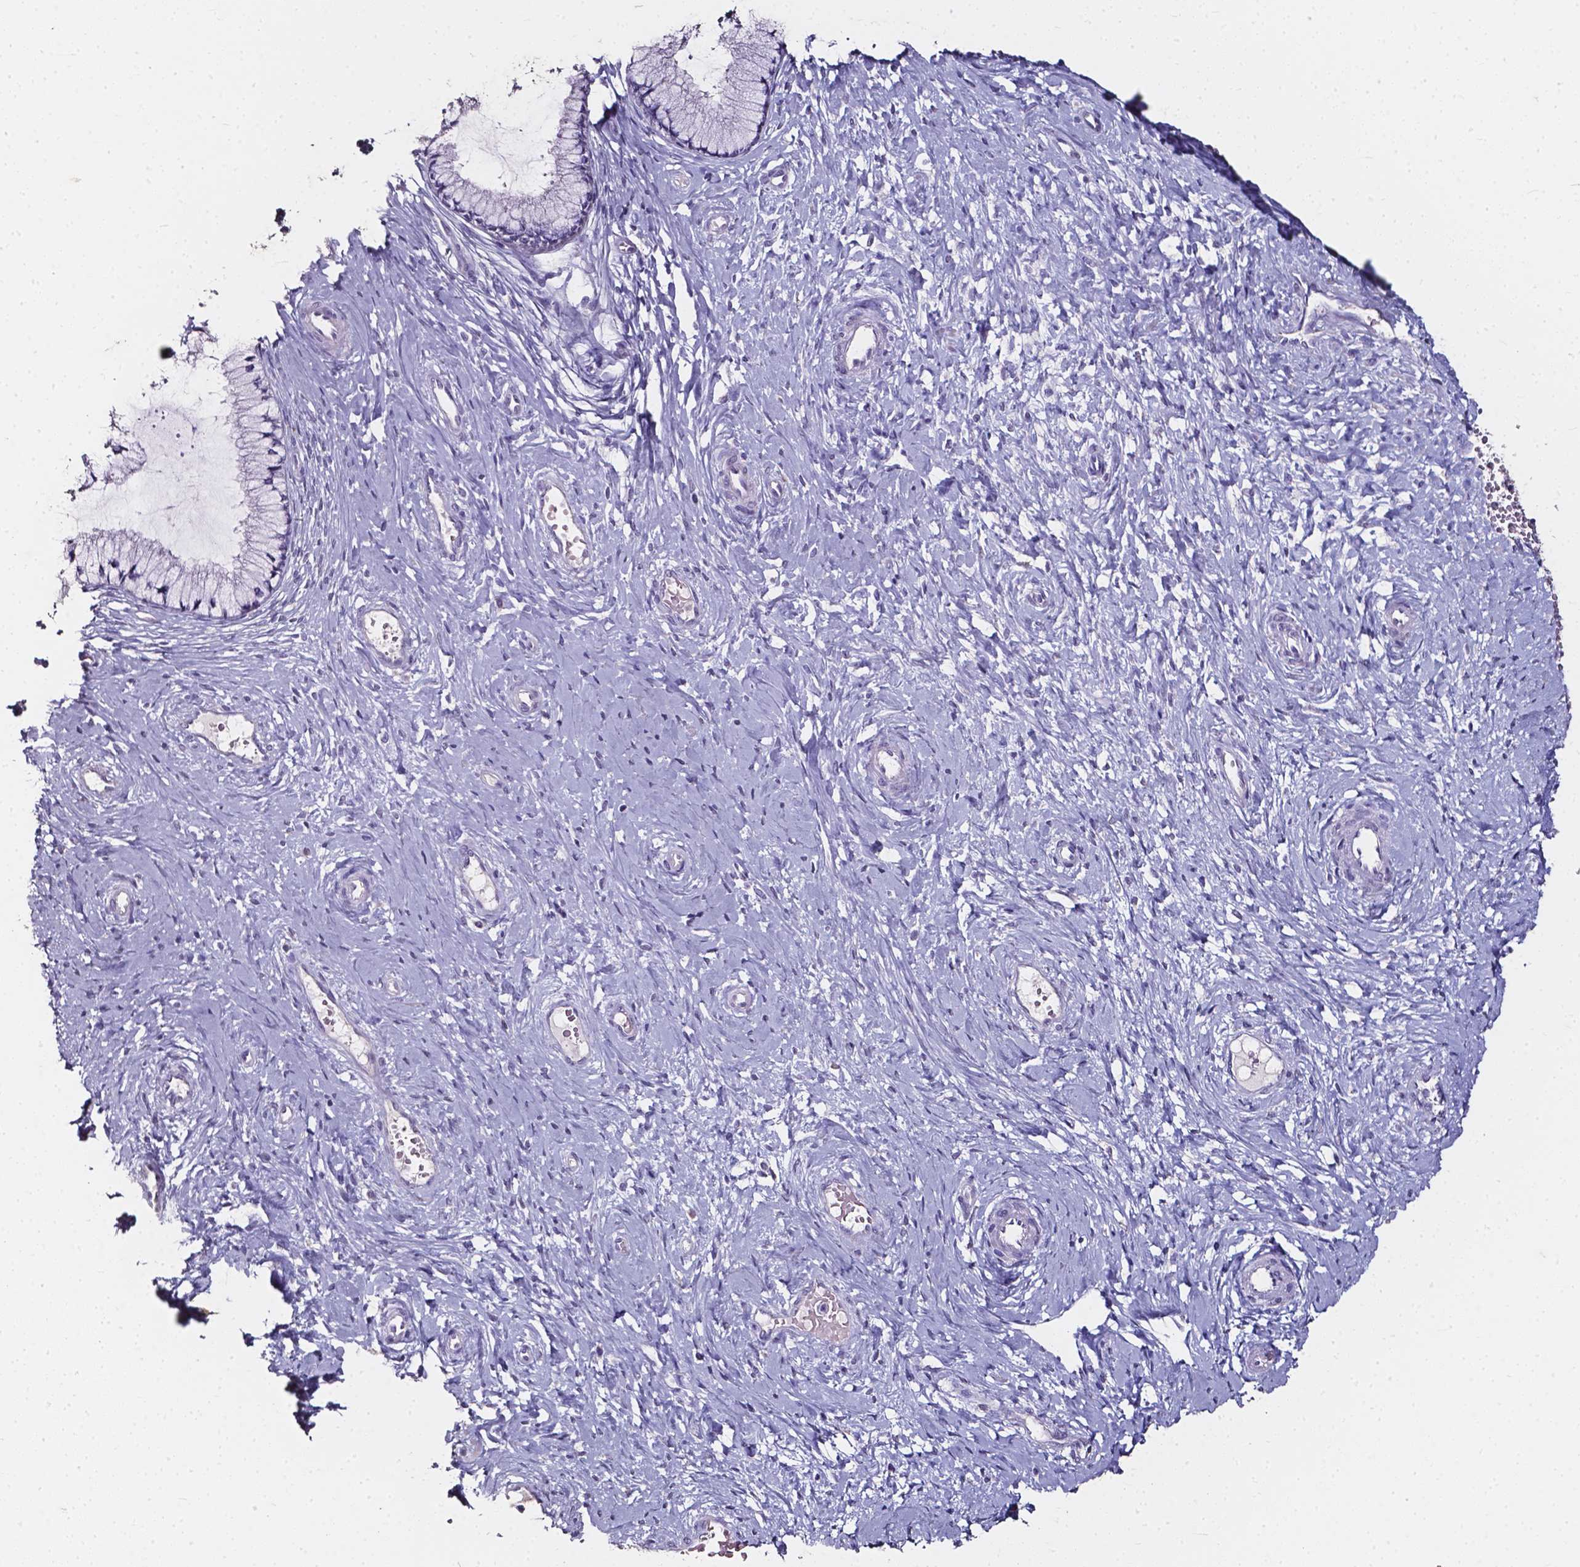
{"staining": {"intensity": "negative", "quantity": "none", "location": "none"}, "tissue": "cervix", "cell_type": "Glandular cells", "image_type": "normal", "snomed": [{"axis": "morphology", "description": "Normal tissue, NOS"}, {"axis": "topography", "description": "Cervix"}], "caption": "The micrograph exhibits no significant positivity in glandular cells of cervix. (DAB immunohistochemistry (IHC) visualized using brightfield microscopy, high magnification).", "gene": "AKR1B10", "patient": {"sex": "female", "age": 37}}